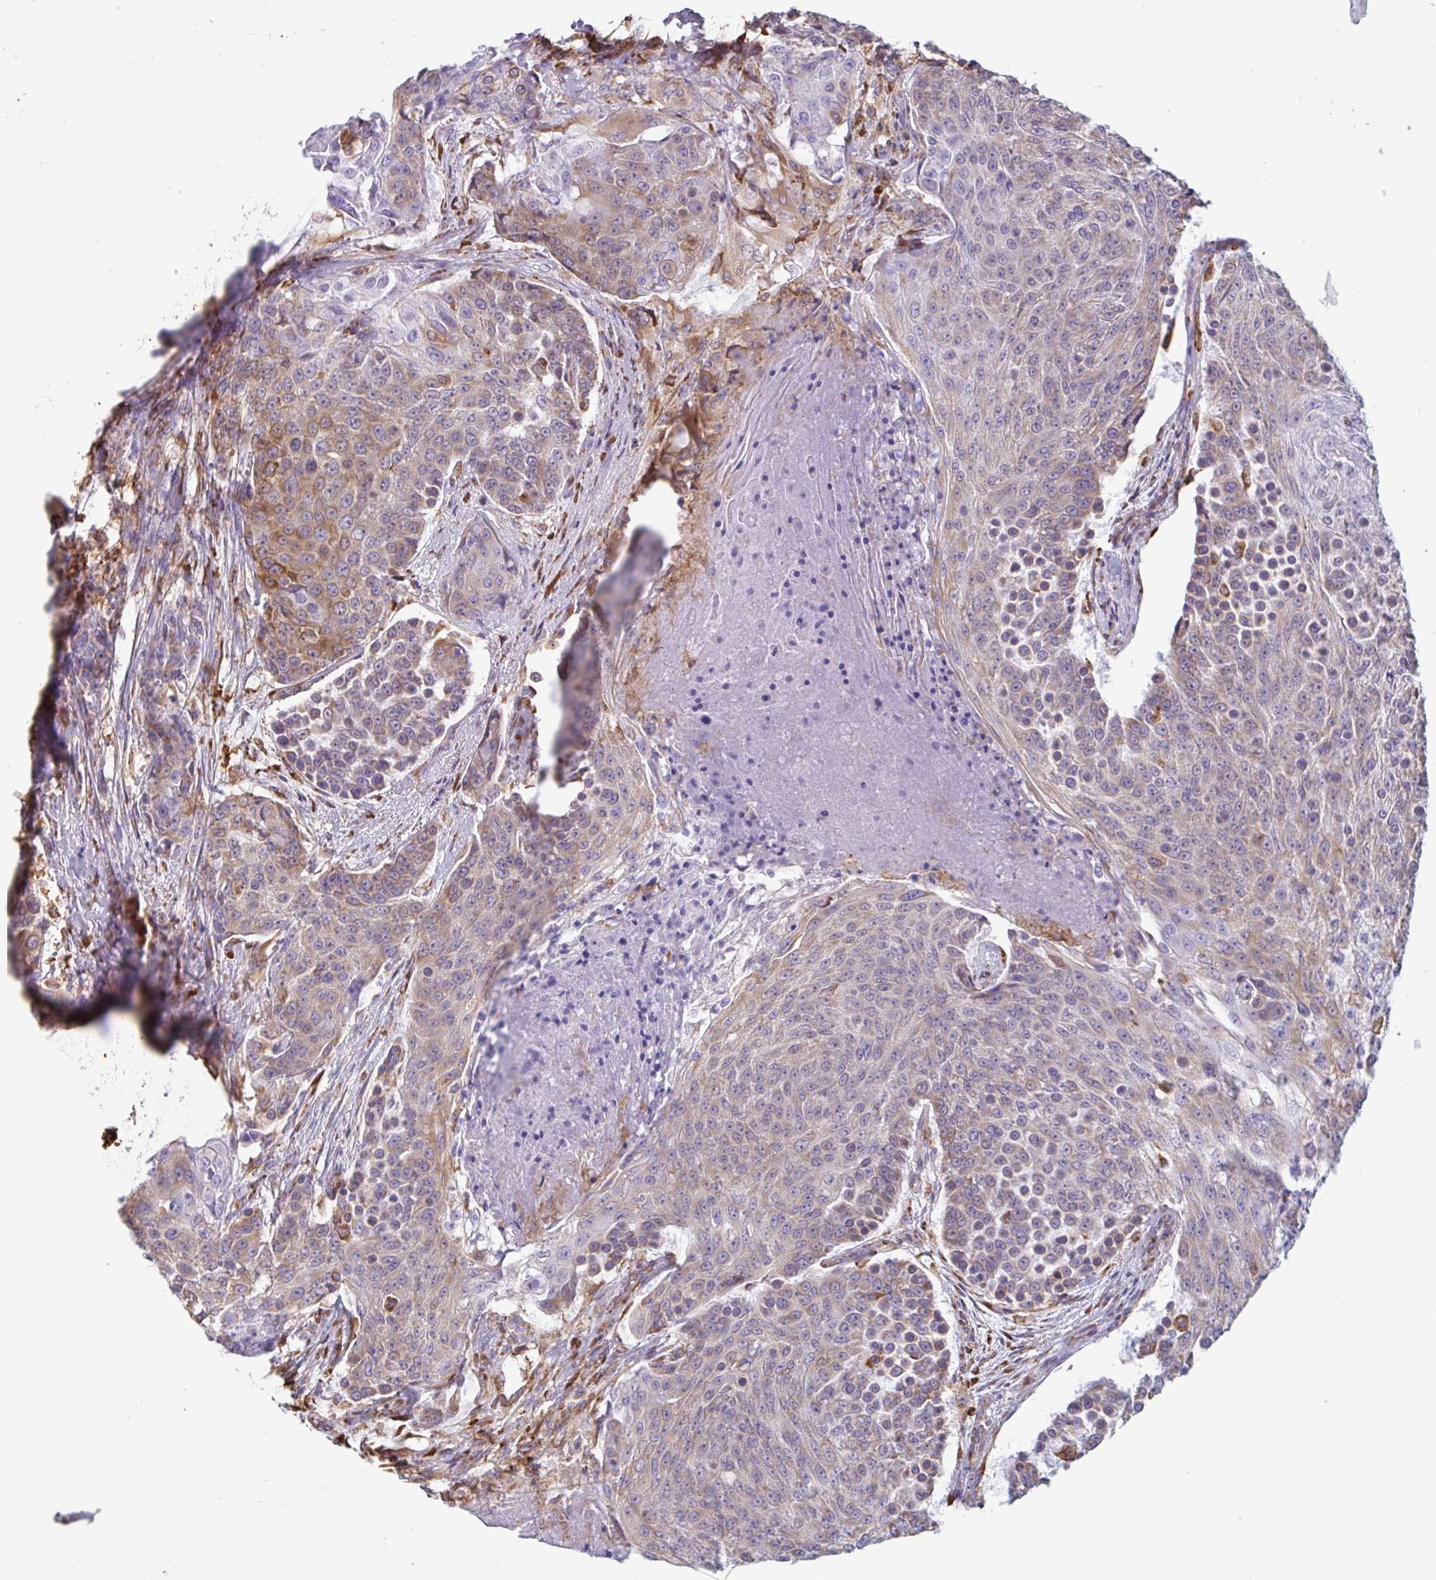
{"staining": {"intensity": "moderate", "quantity": "<25%", "location": "cytoplasmic/membranous"}, "tissue": "urothelial cancer", "cell_type": "Tumor cells", "image_type": "cancer", "snomed": [{"axis": "morphology", "description": "Urothelial carcinoma, High grade"}, {"axis": "topography", "description": "Urinary bladder"}], "caption": "Immunohistochemical staining of human high-grade urothelial carcinoma demonstrates low levels of moderate cytoplasmic/membranous protein staining in approximately <25% of tumor cells.", "gene": "DOK4", "patient": {"sex": "female", "age": 63}}